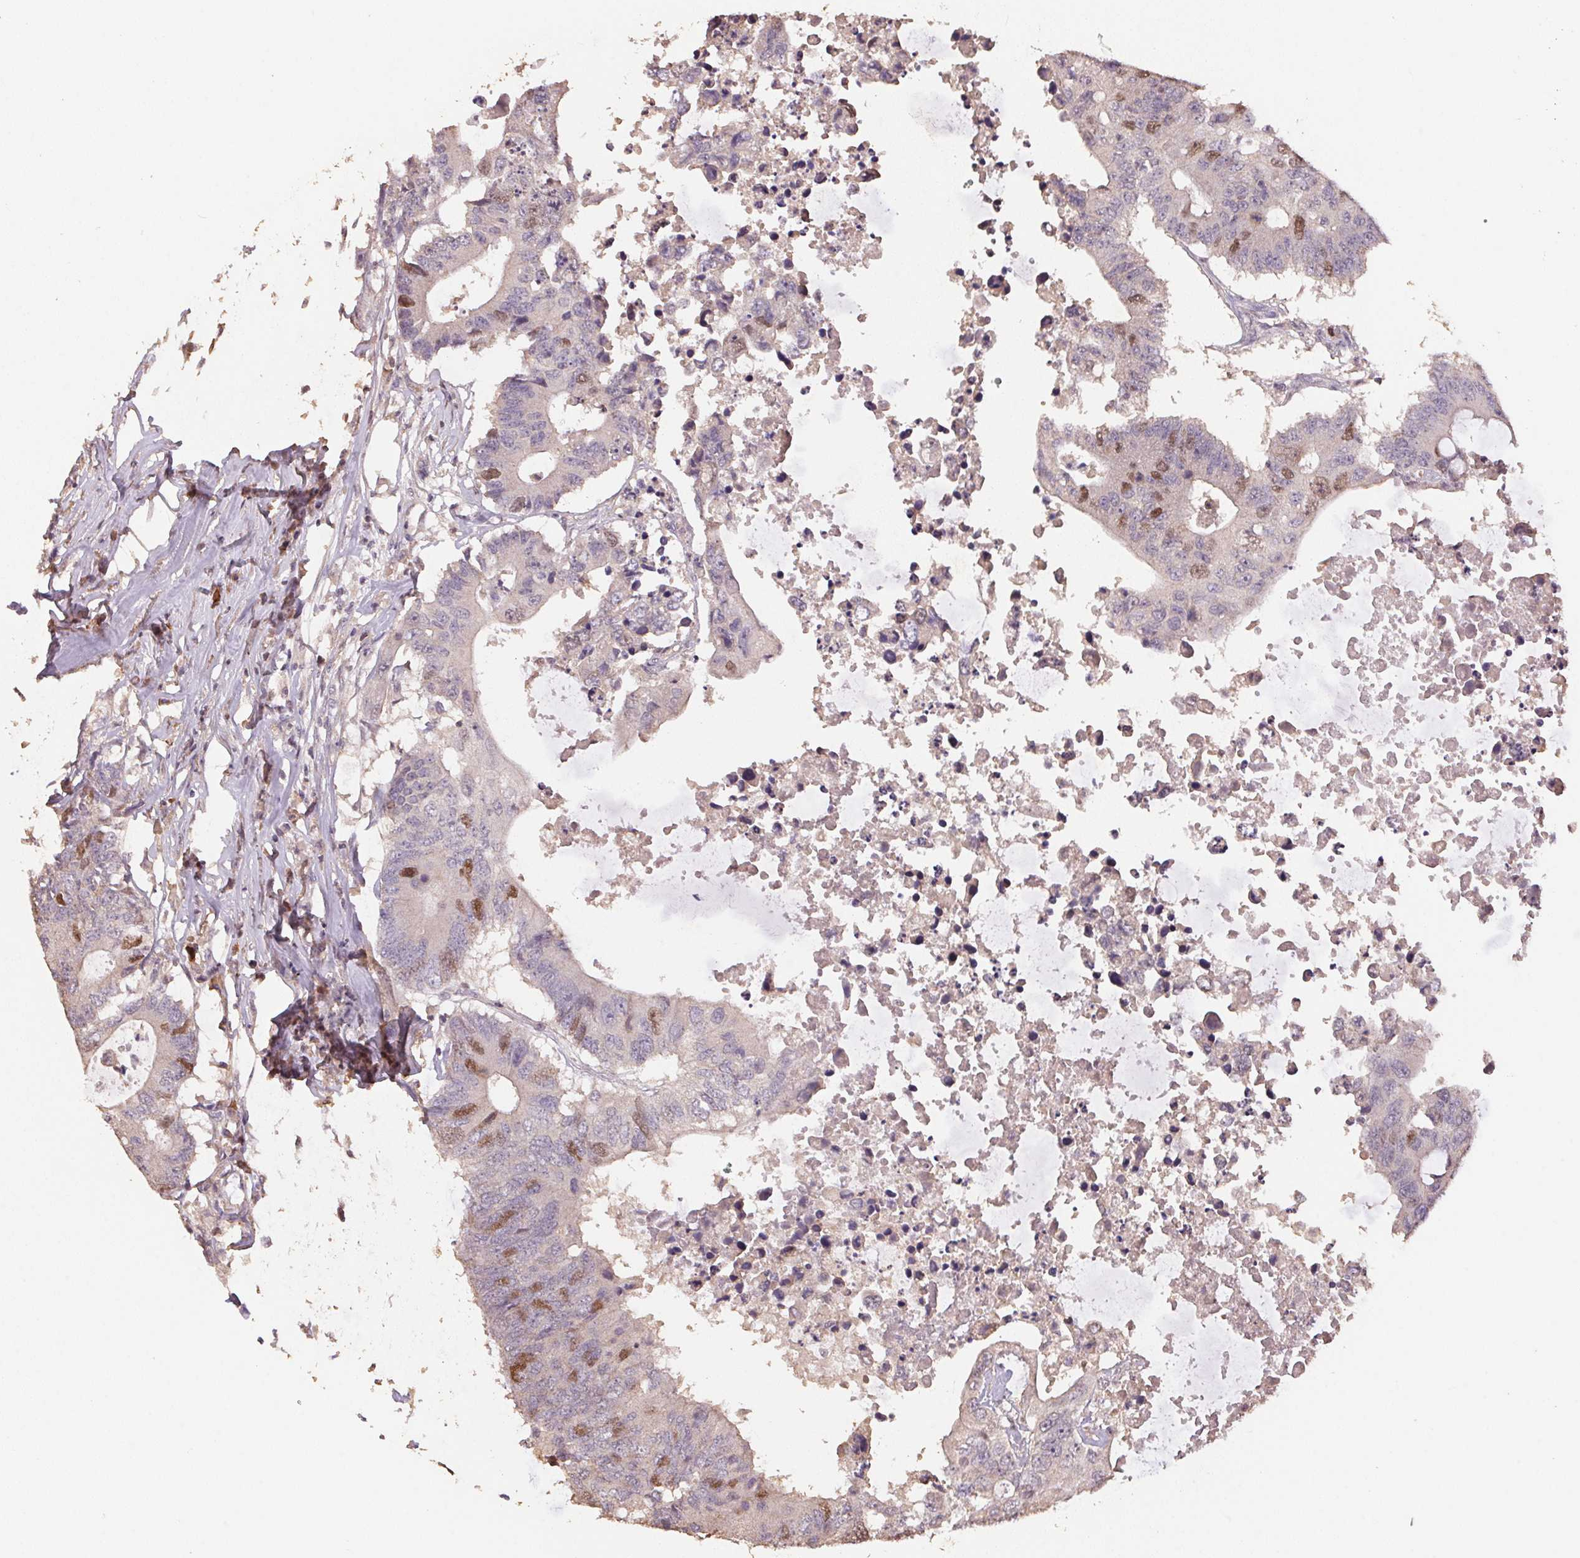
{"staining": {"intensity": "moderate", "quantity": "<25%", "location": "nuclear"}, "tissue": "colorectal cancer", "cell_type": "Tumor cells", "image_type": "cancer", "snomed": [{"axis": "morphology", "description": "Adenocarcinoma, NOS"}, {"axis": "topography", "description": "Colon"}], "caption": "A brown stain shows moderate nuclear expression of a protein in colorectal cancer tumor cells.", "gene": "CENPF", "patient": {"sex": "male", "age": 71}}